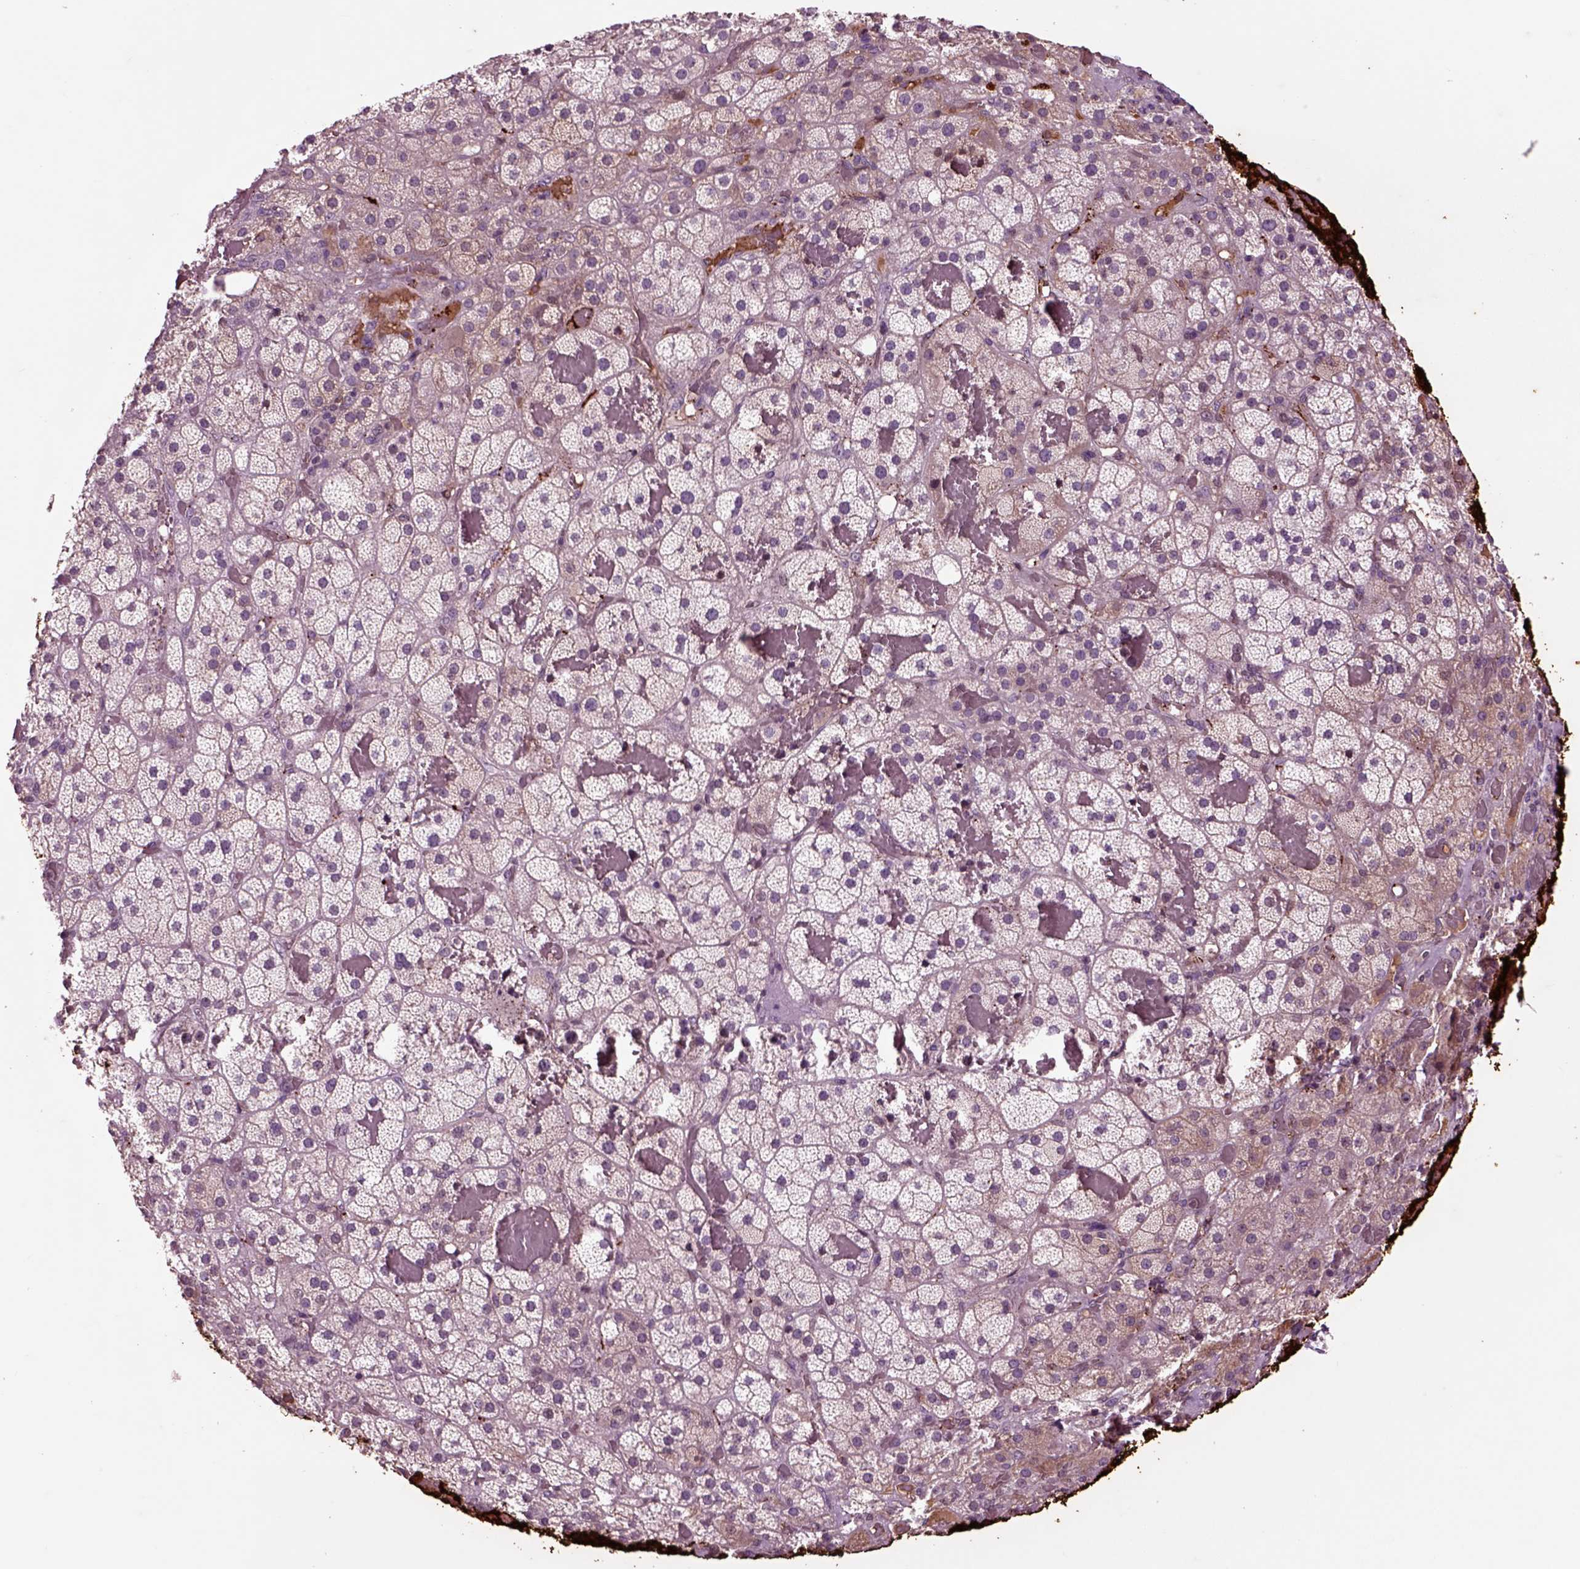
{"staining": {"intensity": "strong", "quantity": "25%-75%", "location": "cytoplasmic/membranous"}, "tissue": "adrenal gland", "cell_type": "Glandular cells", "image_type": "normal", "snomed": [{"axis": "morphology", "description": "Normal tissue, NOS"}, {"axis": "topography", "description": "Adrenal gland"}], "caption": "Protein analysis of benign adrenal gland demonstrates strong cytoplasmic/membranous positivity in approximately 25%-75% of glandular cells. (DAB (3,3'-diaminobenzidine) = brown stain, brightfield microscopy at high magnification).", "gene": "CHGB", "patient": {"sex": "male", "age": 57}}